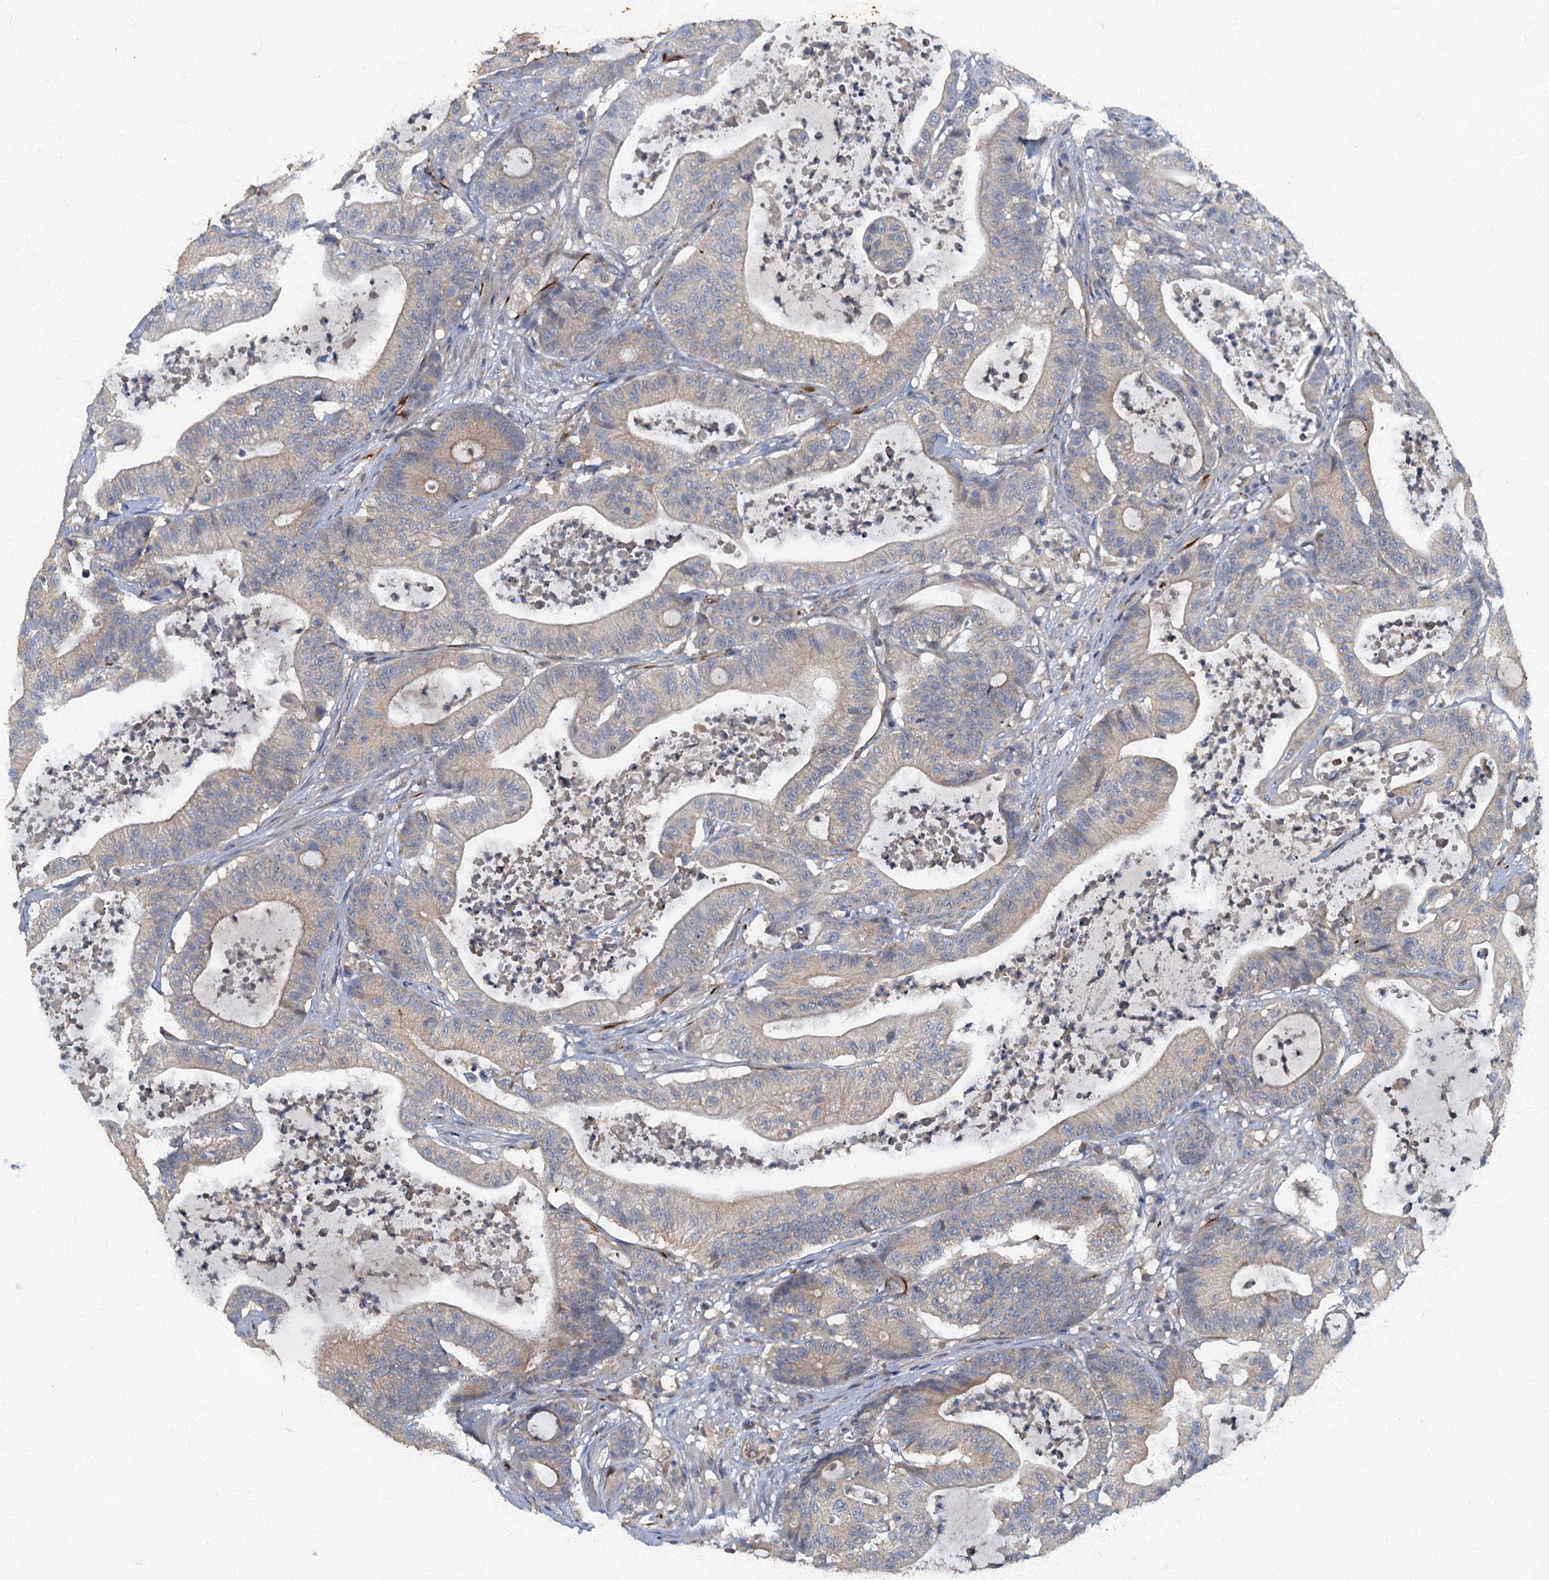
{"staining": {"intensity": "negative", "quantity": "none", "location": "none"}, "tissue": "colorectal cancer", "cell_type": "Tumor cells", "image_type": "cancer", "snomed": [{"axis": "morphology", "description": "Adenocarcinoma, NOS"}, {"axis": "topography", "description": "Colon"}], "caption": "There is no significant staining in tumor cells of colorectal adenocarcinoma. Brightfield microscopy of IHC stained with DAB (brown) and hematoxylin (blue), captured at high magnification.", "gene": "ARL11", "patient": {"sex": "female", "age": 84}}